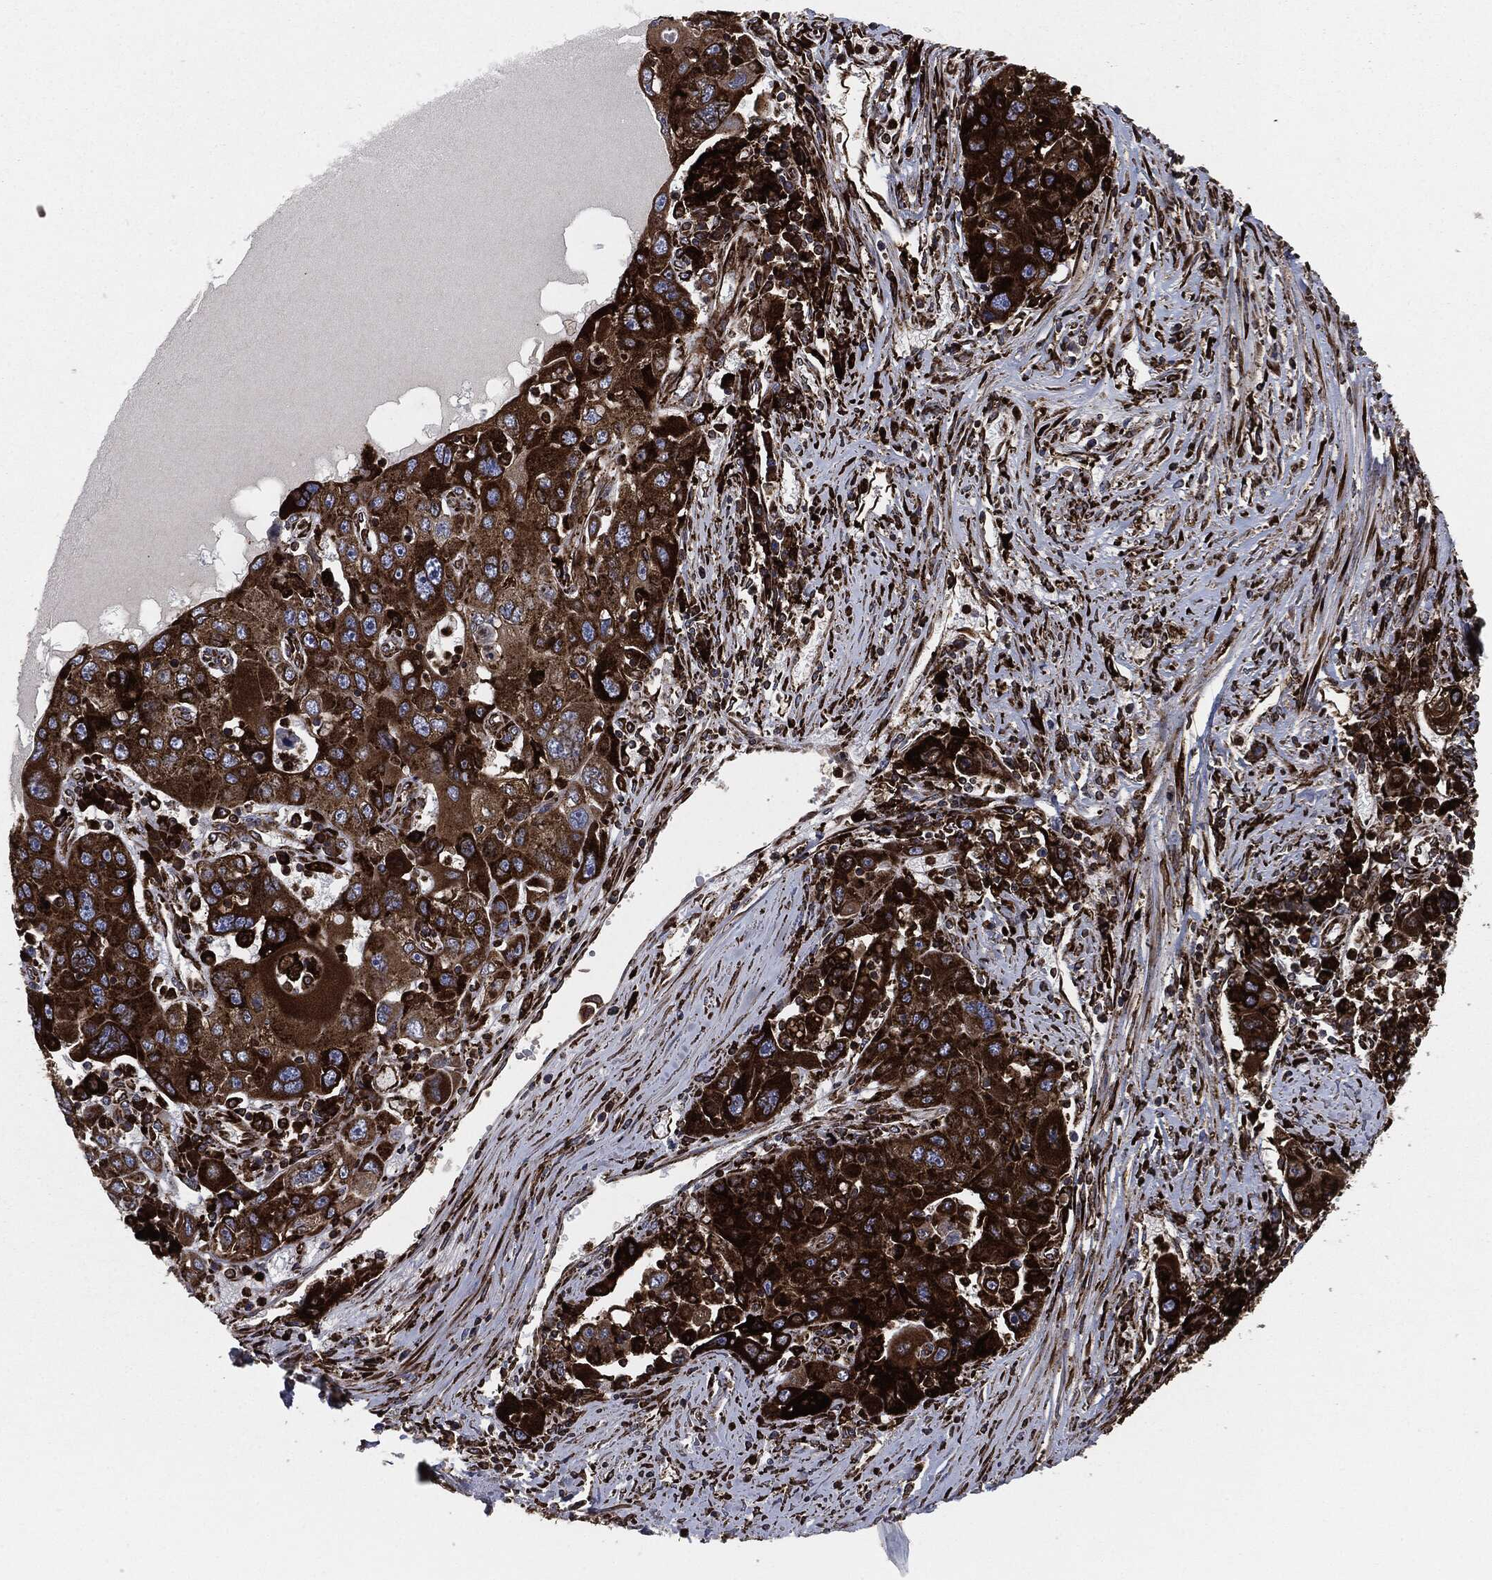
{"staining": {"intensity": "strong", "quantity": ">75%", "location": "cytoplasmic/membranous"}, "tissue": "stomach cancer", "cell_type": "Tumor cells", "image_type": "cancer", "snomed": [{"axis": "morphology", "description": "Adenocarcinoma, NOS"}, {"axis": "topography", "description": "Stomach"}], "caption": "High-power microscopy captured an immunohistochemistry (IHC) histopathology image of stomach cancer, revealing strong cytoplasmic/membranous expression in about >75% of tumor cells.", "gene": "CALR", "patient": {"sex": "male", "age": 56}}